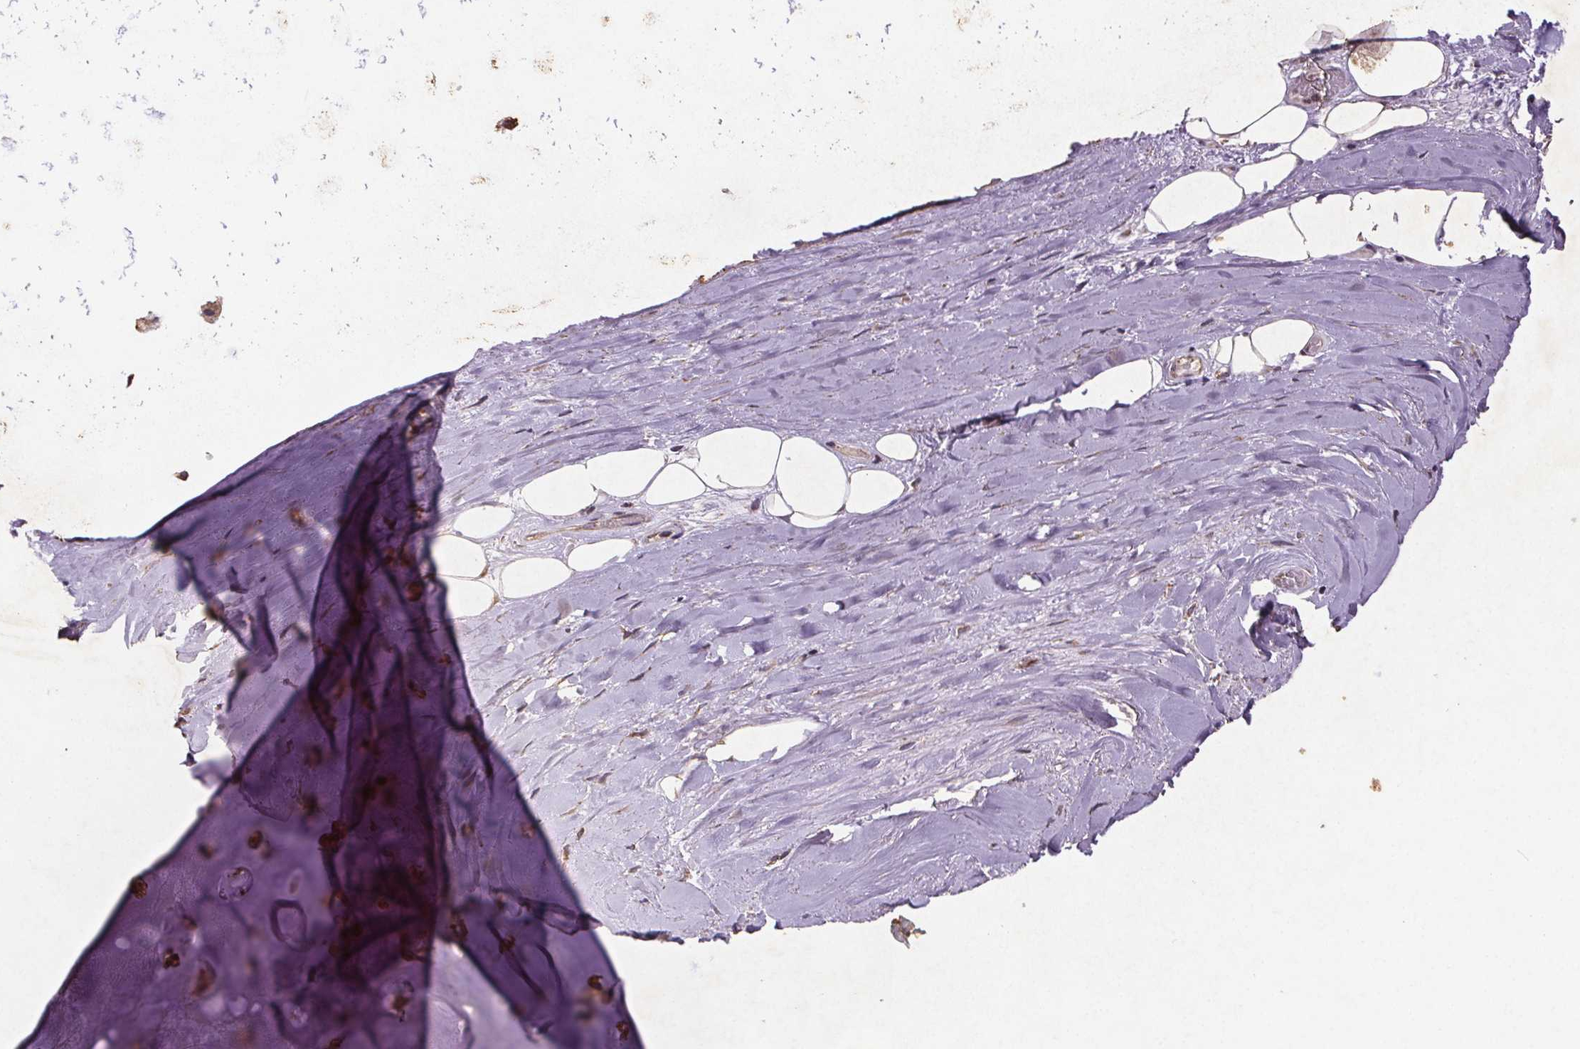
{"staining": {"intensity": "negative", "quantity": "none", "location": "none"}, "tissue": "adipose tissue", "cell_type": "Adipocytes", "image_type": "normal", "snomed": [{"axis": "morphology", "description": "Normal tissue, NOS"}, {"axis": "topography", "description": "Cartilage tissue"}], "caption": "This is a micrograph of IHC staining of unremarkable adipose tissue, which shows no staining in adipocytes. Nuclei are stained in blue.", "gene": "STRN3", "patient": {"sex": "male", "age": 57}}